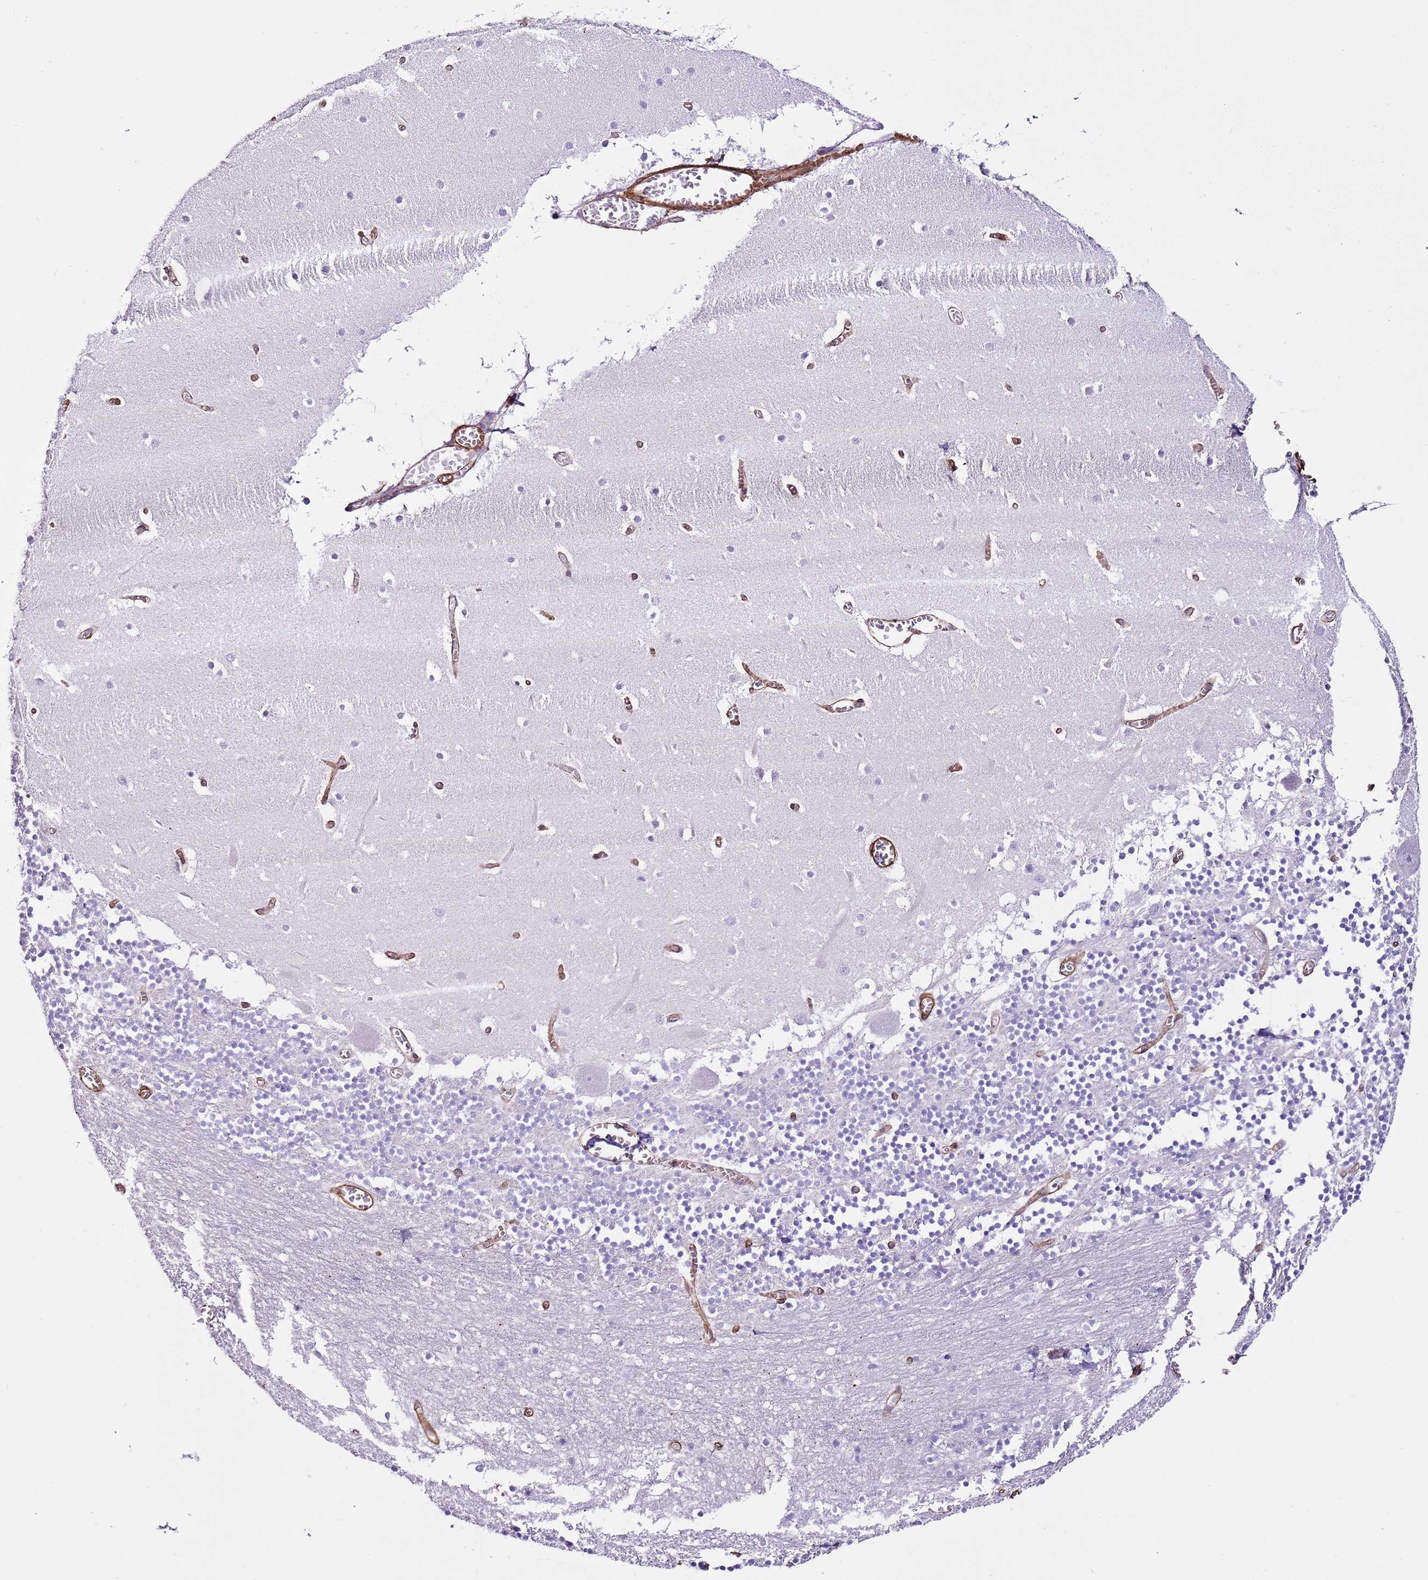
{"staining": {"intensity": "negative", "quantity": "none", "location": "none"}, "tissue": "cerebellum", "cell_type": "Cells in granular layer", "image_type": "normal", "snomed": [{"axis": "morphology", "description": "Normal tissue, NOS"}, {"axis": "topography", "description": "Cerebellum"}], "caption": "There is no significant staining in cells in granular layer of cerebellum. (DAB (3,3'-diaminobenzidine) IHC, high magnification).", "gene": "CTDSPL", "patient": {"sex": "female", "age": 28}}